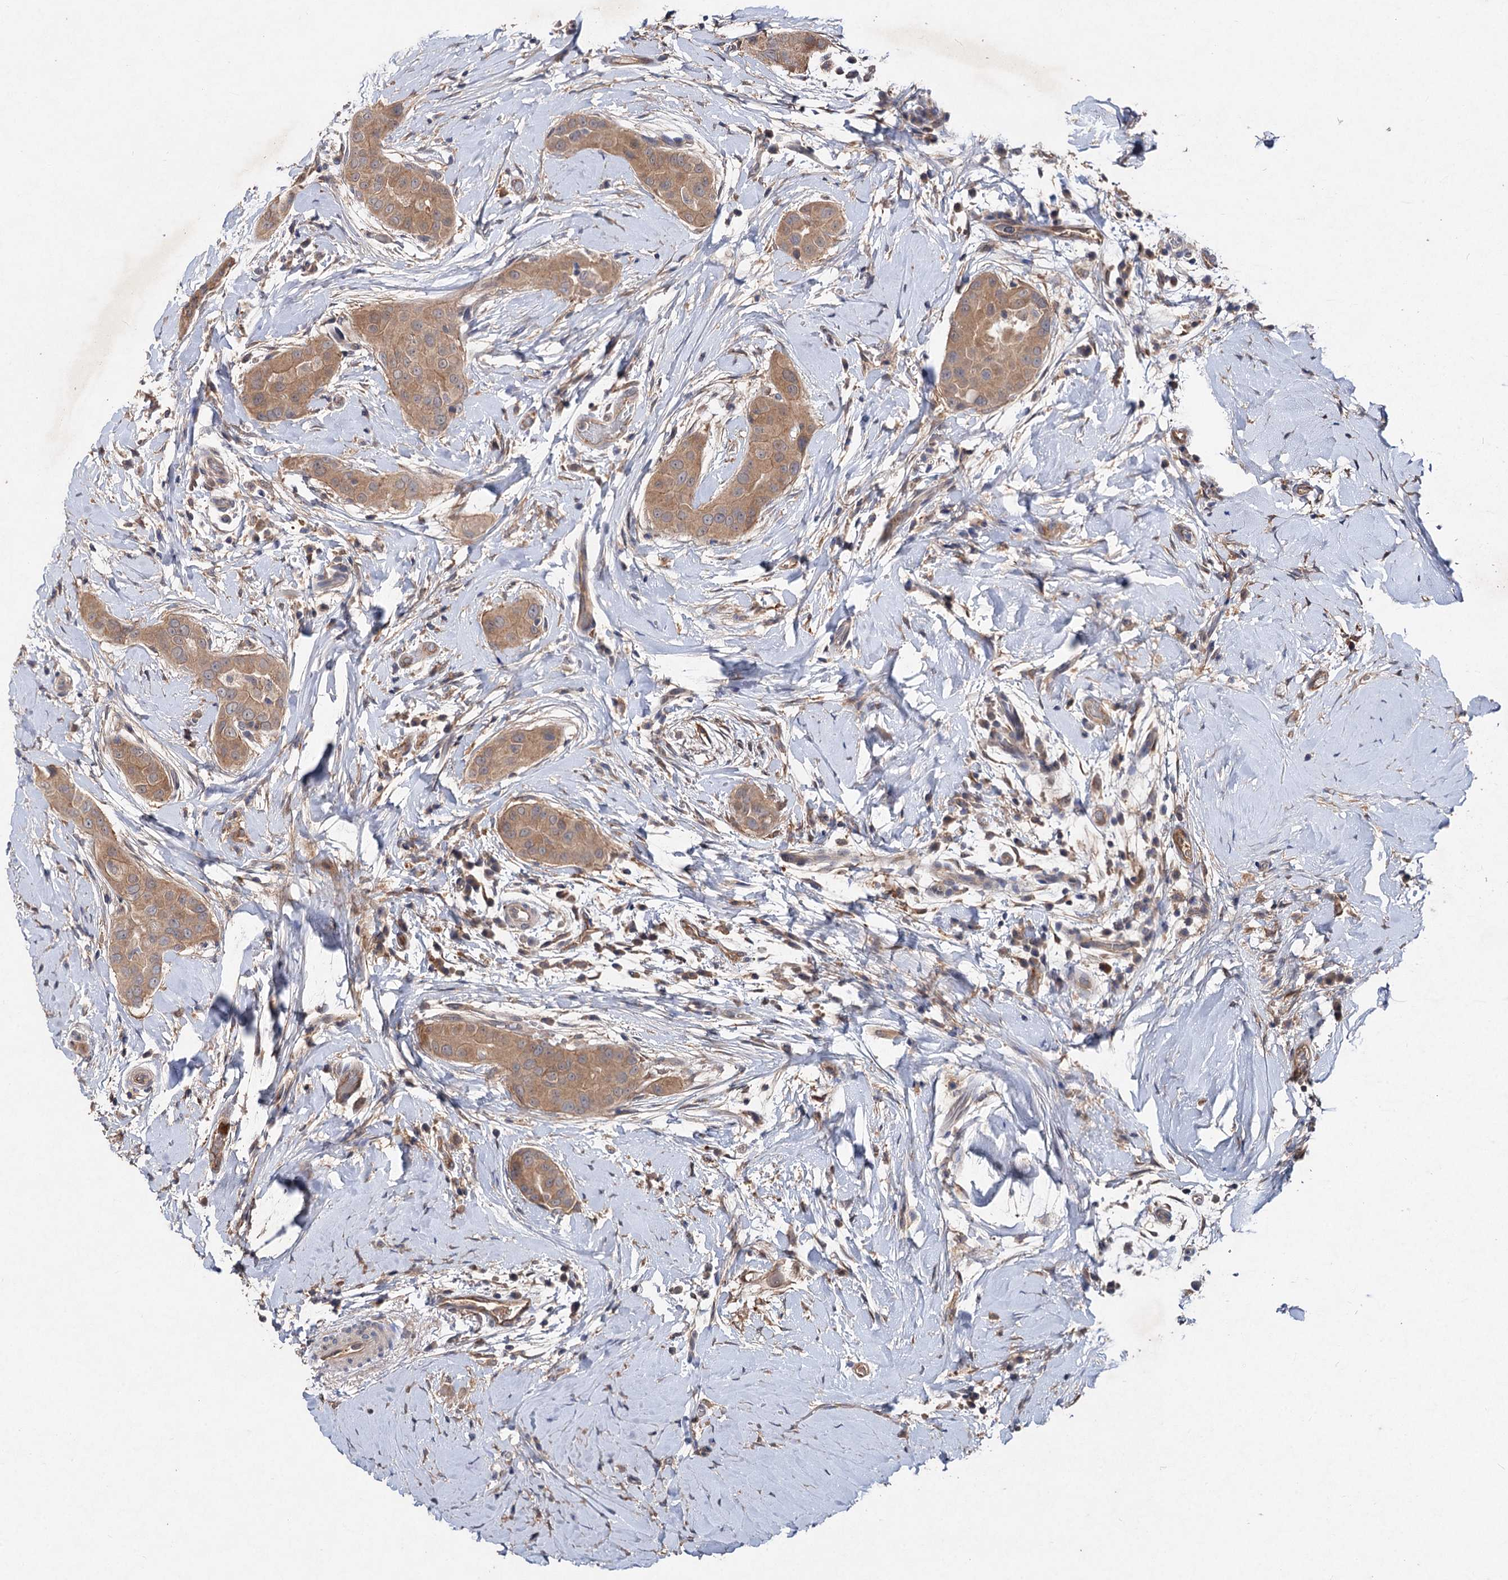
{"staining": {"intensity": "moderate", "quantity": ">75%", "location": "cytoplasmic/membranous"}, "tissue": "thyroid cancer", "cell_type": "Tumor cells", "image_type": "cancer", "snomed": [{"axis": "morphology", "description": "Papillary adenocarcinoma, NOS"}, {"axis": "topography", "description": "Thyroid gland"}], "caption": "The micrograph exhibits staining of thyroid cancer, revealing moderate cytoplasmic/membranous protein staining (brown color) within tumor cells.", "gene": "NUDCD2", "patient": {"sex": "male", "age": 33}}